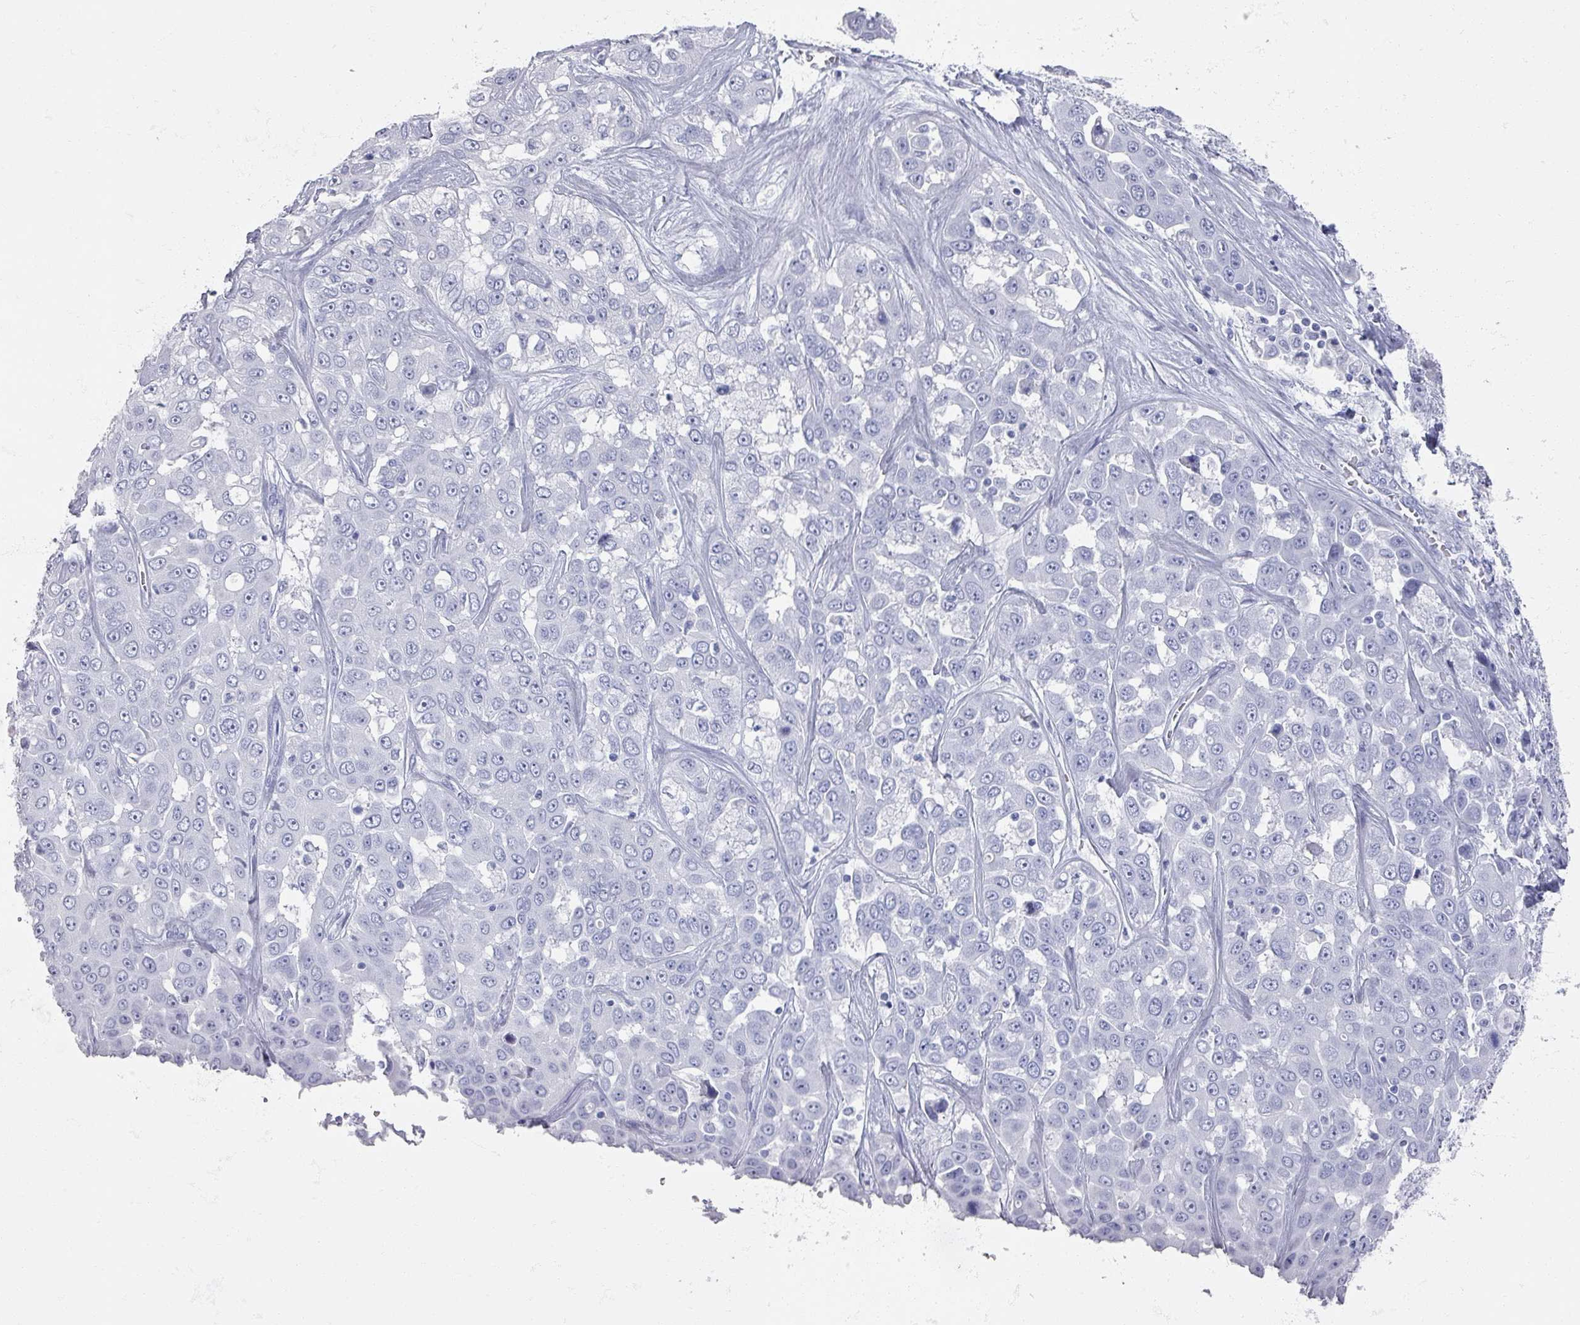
{"staining": {"intensity": "negative", "quantity": "none", "location": "none"}, "tissue": "liver cancer", "cell_type": "Tumor cells", "image_type": "cancer", "snomed": [{"axis": "morphology", "description": "Cholangiocarcinoma"}, {"axis": "topography", "description": "Liver"}], "caption": "The micrograph shows no significant staining in tumor cells of liver cancer.", "gene": "OMG", "patient": {"sex": "female", "age": 52}}